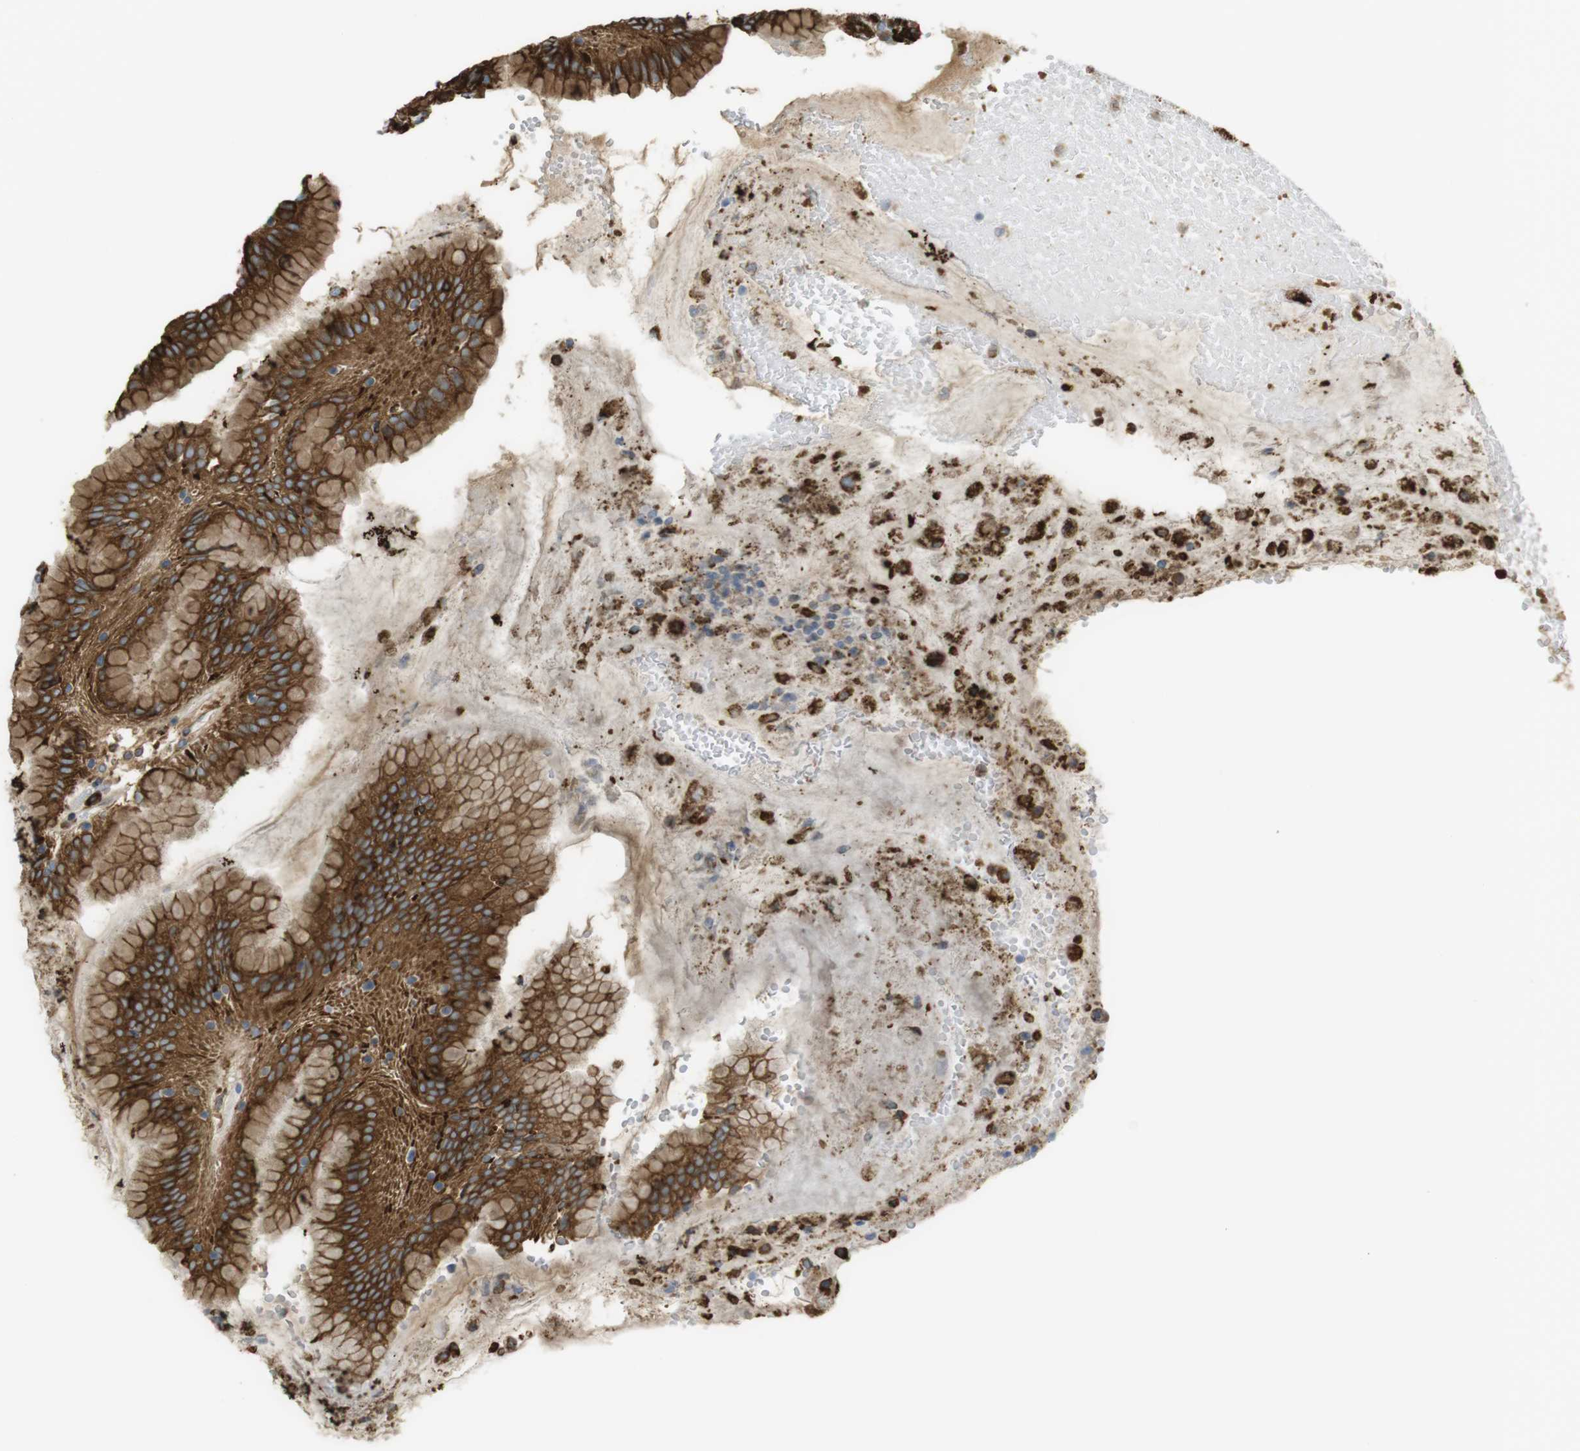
{"staining": {"intensity": "strong", "quantity": ">75%", "location": "cytoplasmic/membranous"}, "tissue": "stomach", "cell_type": "Glandular cells", "image_type": "normal", "snomed": [{"axis": "morphology", "description": "Normal tissue, NOS"}, {"axis": "topography", "description": "Stomach"}, {"axis": "topography", "description": "Stomach, lower"}], "caption": "A high-resolution photomicrograph shows immunohistochemistry staining of unremarkable stomach, which demonstrates strong cytoplasmic/membranous expression in approximately >75% of glandular cells.", "gene": "MBOAT2", "patient": {"sex": "female", "age": 75}}